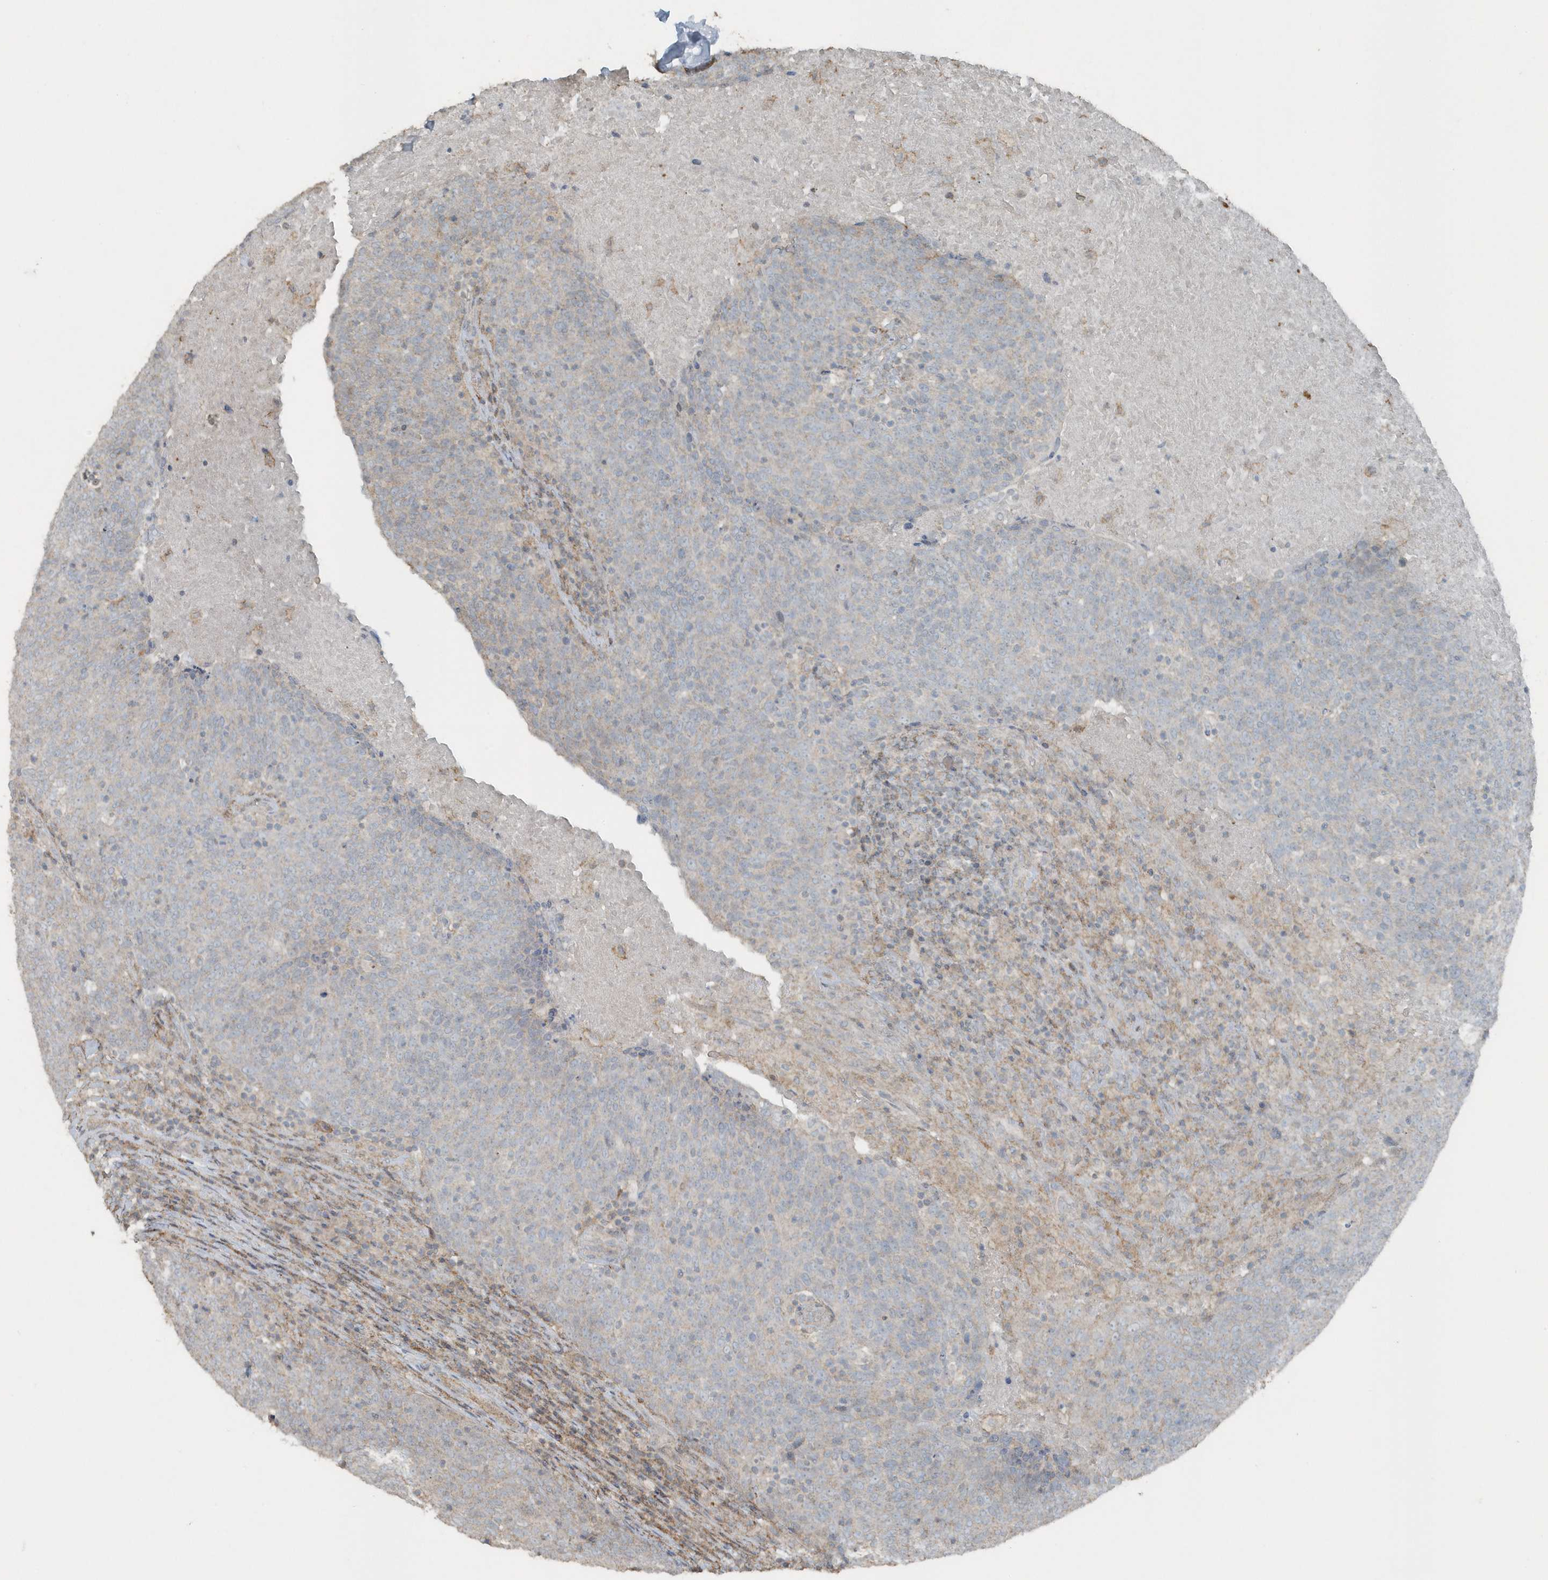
{"staining": {"intensity": "negative", "quantity": "none", "location": "none"}, "tissue": "head and neck cancer", "cell_type": "Tumor cells", "image_type": "cancer", "snomed": [{"axis": "morphology", "description": "Squamous cell carcinoma, NOS"}, {"axis": "morphology", "description": "Squamous cell carcinoma, metastatic, NOS"}, {"axis": "topography", "description": "Lymph node"}, {"axis": "topography", "description": "Head-Neck"}], "caption": "Image shows no significant protein expression in tumor cells of head and neck cancer (metastatic squamous cell carcinoma).", "gene": "ACTC1", "patient": {"sex": "male", "age": 62}}